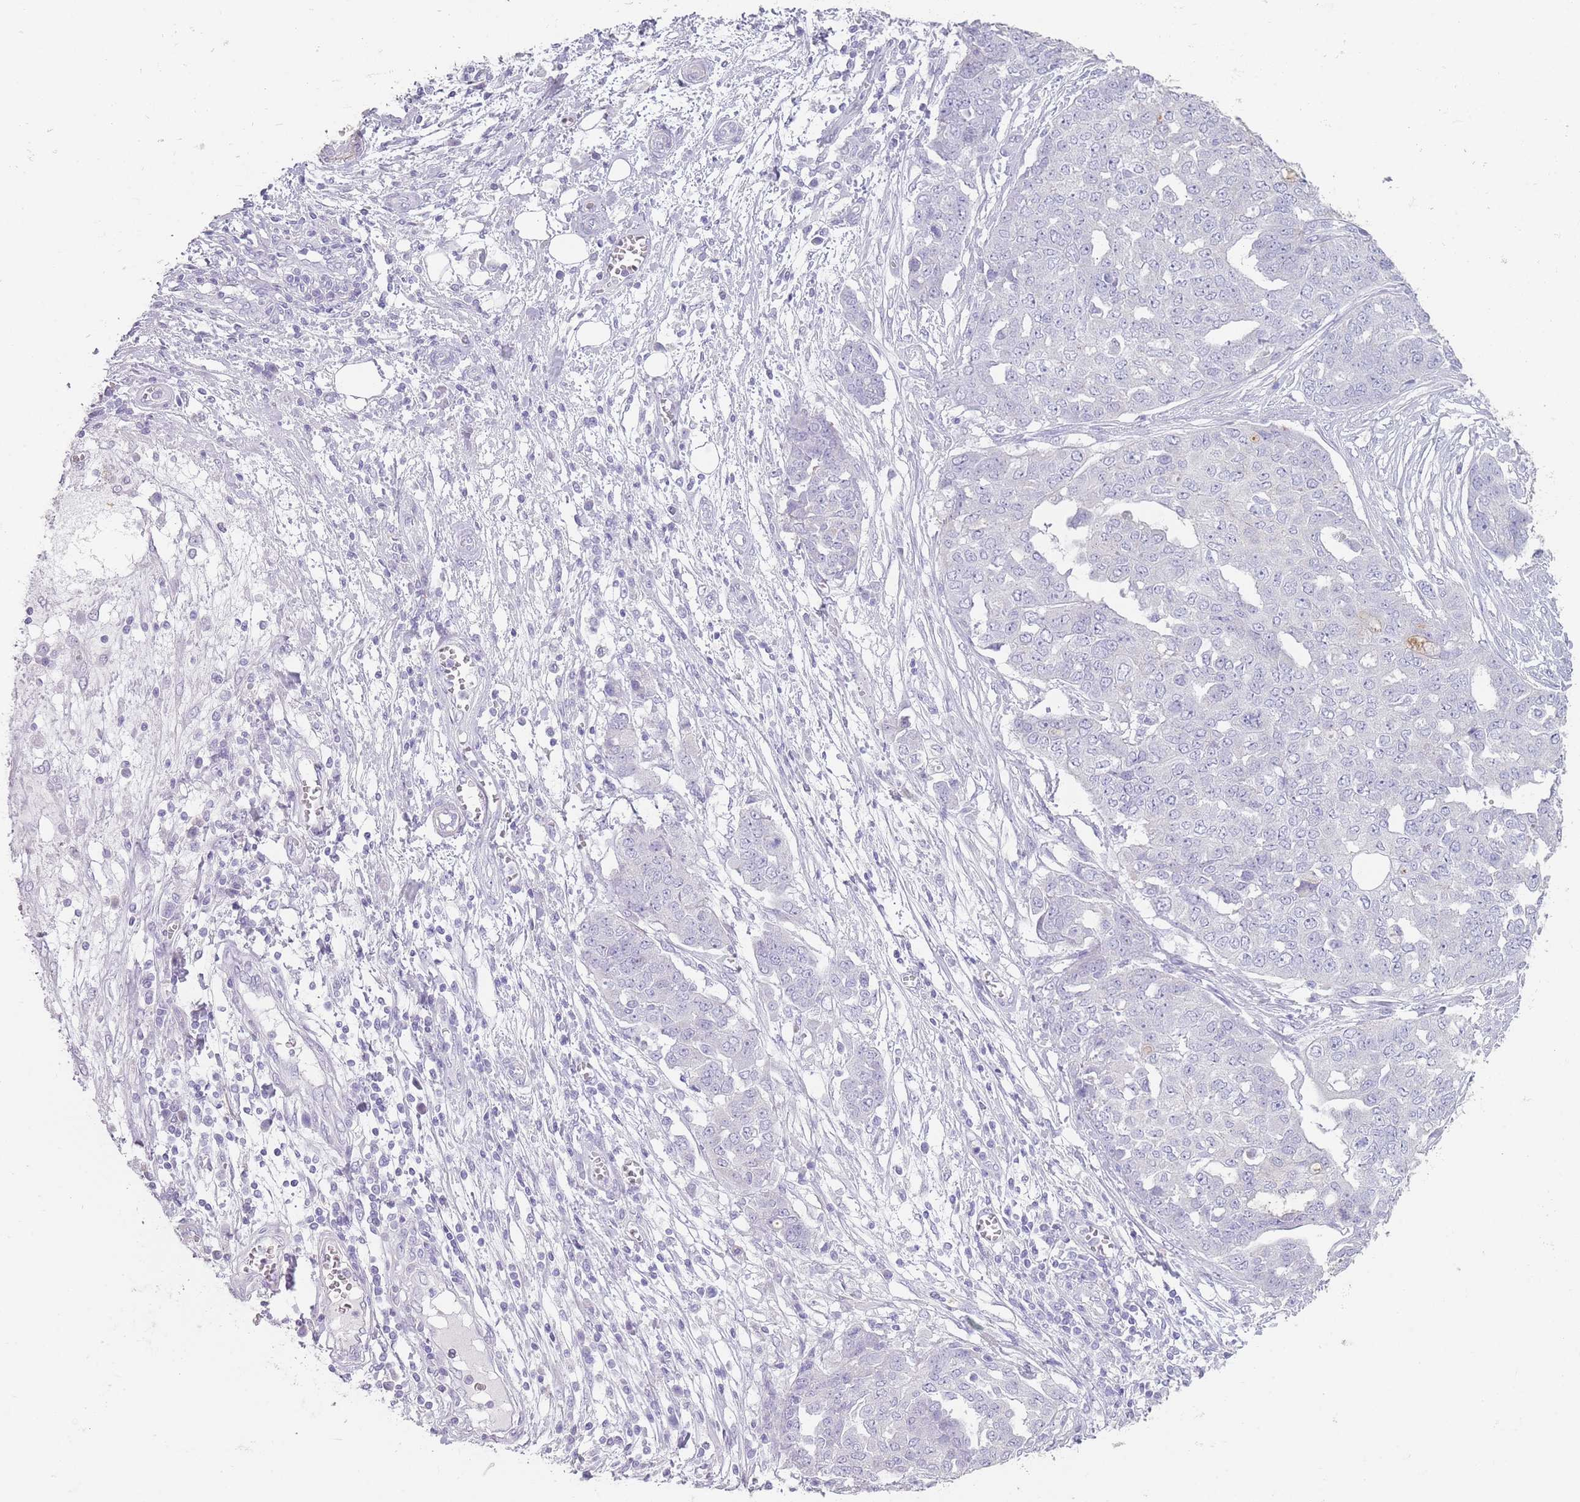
{"staining": {"intensity": "negative", "quantity": "none", "location": "none"}, "tissue": "ovarian cancer", "cell_type": "Tumor cells", "image_type": "cancer", "snomed": [{"axis": "morphology", "description": "Cystadenocarcinoma, serous, NOS"}, {"axis": "topography", "description": "Soft tissue"}, {"axis": "topography", "description": "Ovary"}], "caption": "This is an IHC micrograph of human ovarian cancer. There is no staining in tumor cells.", "gene": "RHBG", "patient": {"sex": "female", "age": 57}}